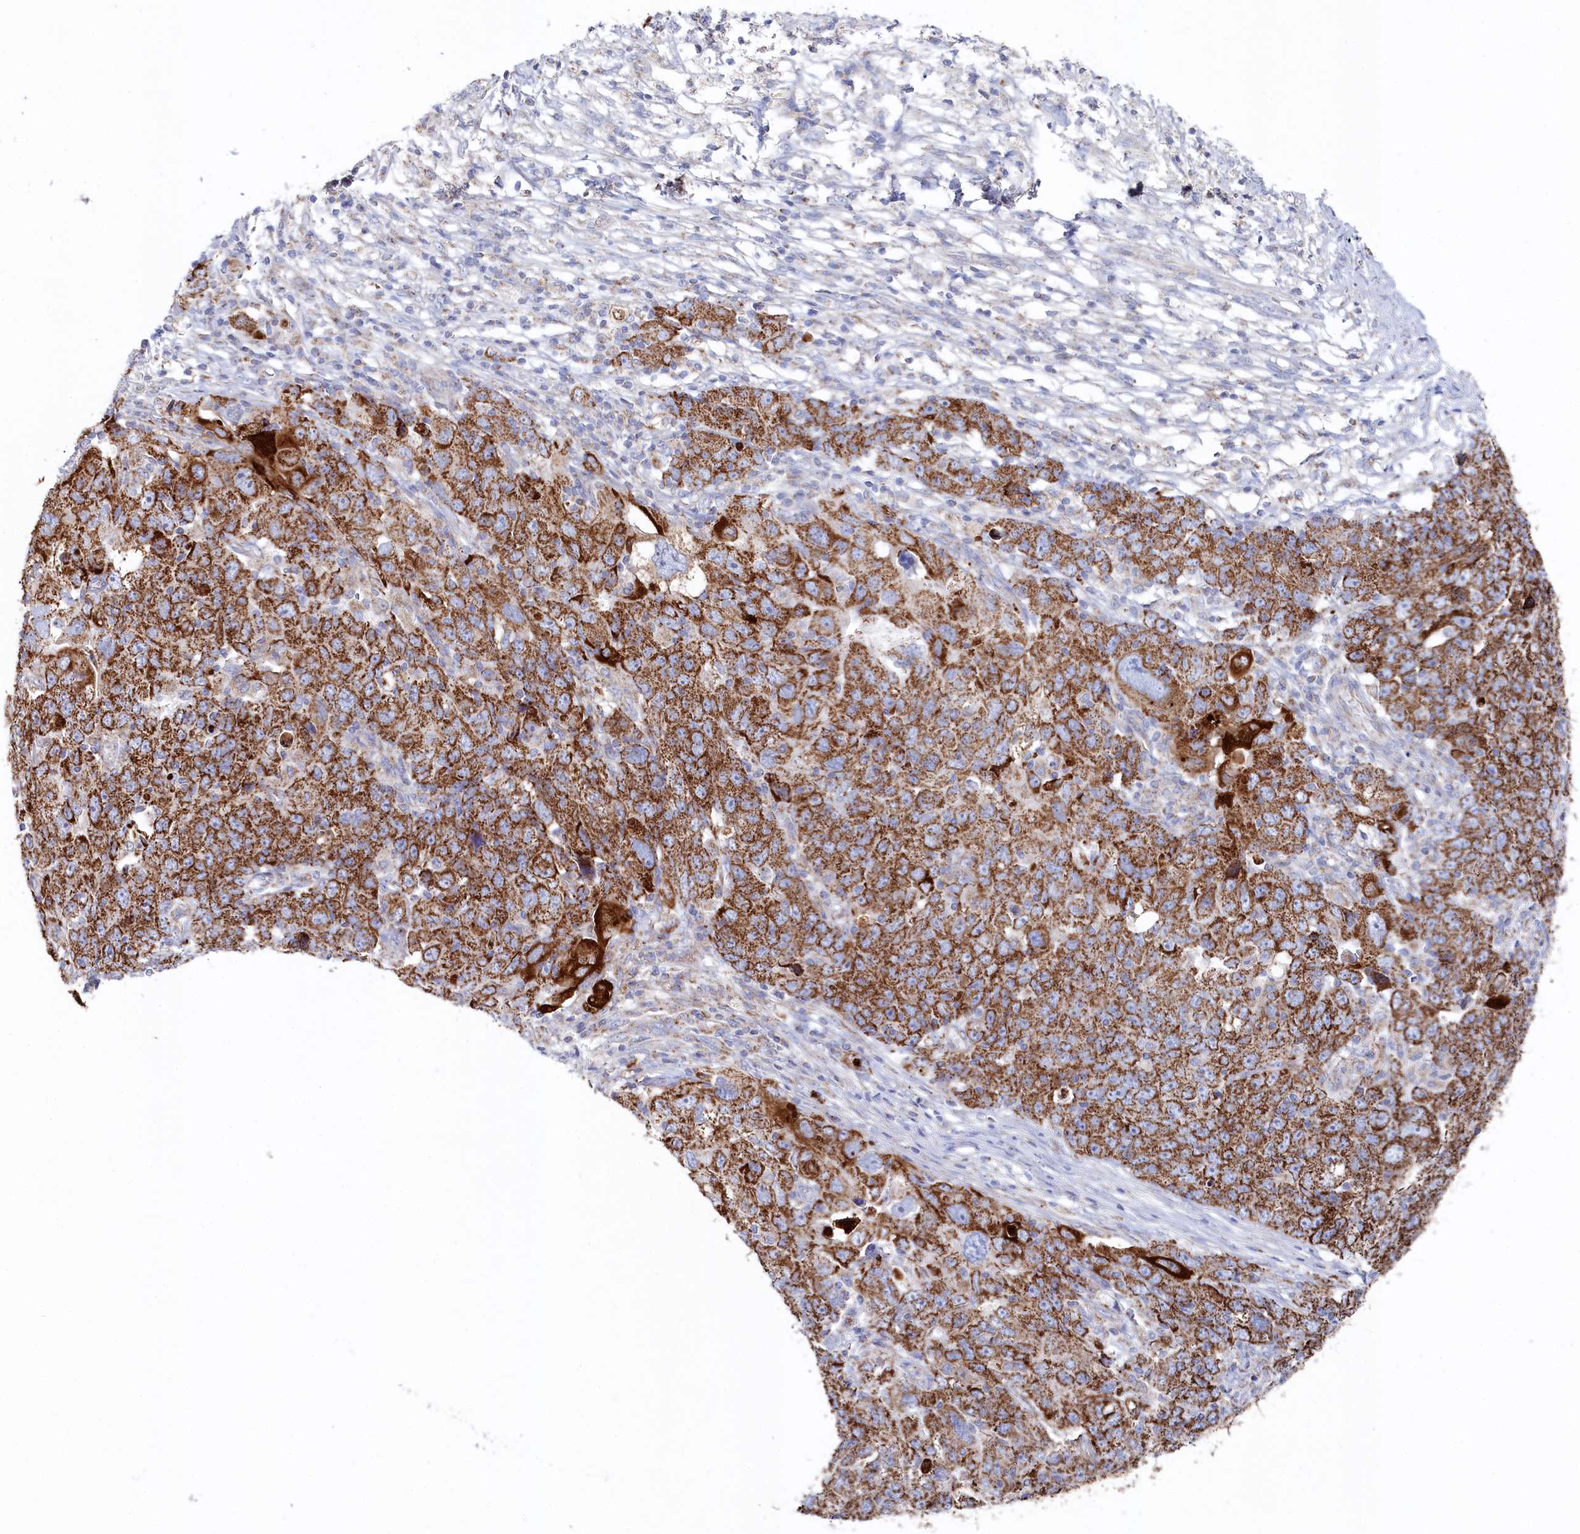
{"staining": {"intensity": "strong", "quantity": ">75%", "location": "cytoplasmic/membranous"}, "tissue": "ovarian cancer", "cell_type": "Tumor cells", "image_type": "cancer", "snomed": [{"axis": "morphology", "description": "Carcinoma, endometroid"}, {"axis": "topography", "description": "Ovary"}], "caption": "There is high levels of strong cytoplasmic/membranous positivity in tumor cells of ovarian cancer, as demonstrated by immunohistochemical staining (brown color).", "gene": "GLS2", "patient": {"sex": "female", "age": 42}}